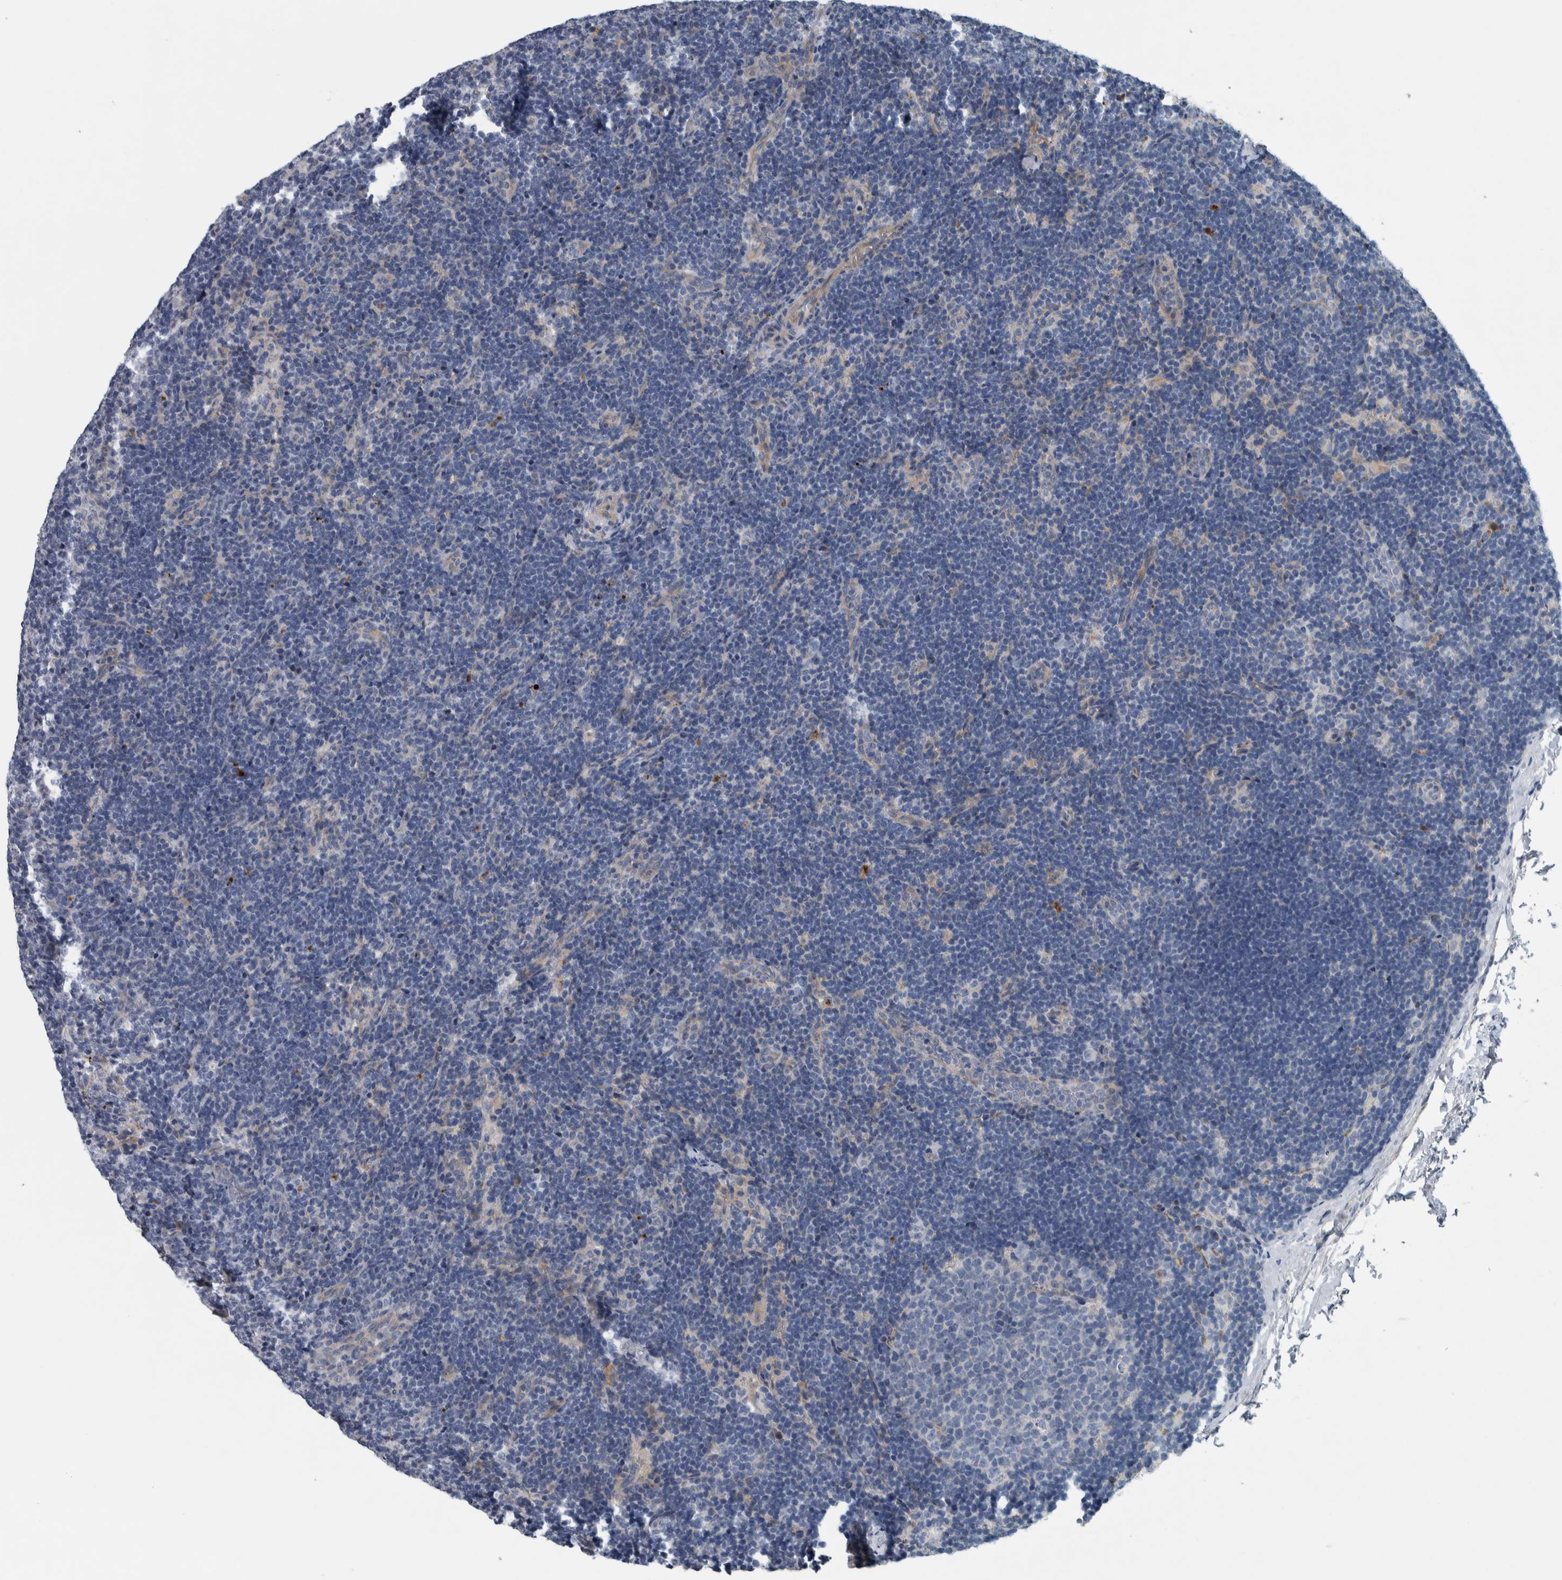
{"staining": {"intensity": "negative", "quantity": "none", "location": "none"}, "tissue": "lymph node", "cell_type": "Germinal center cells", "image_type": "normal", "snomed": [{"axis": "morphology", "description": "Normal tissue, NOS"}, {"axis": "topography", "description": "Lymph node"}], "caption": "Immunohistochemistry (IHC) photomicrograph of normal lymph node stained for a protein (brown), which exhibits no positivity in germinal center cells.", "gene": "SERPINC1", "patient": {"sex": "female", "age": 22}}